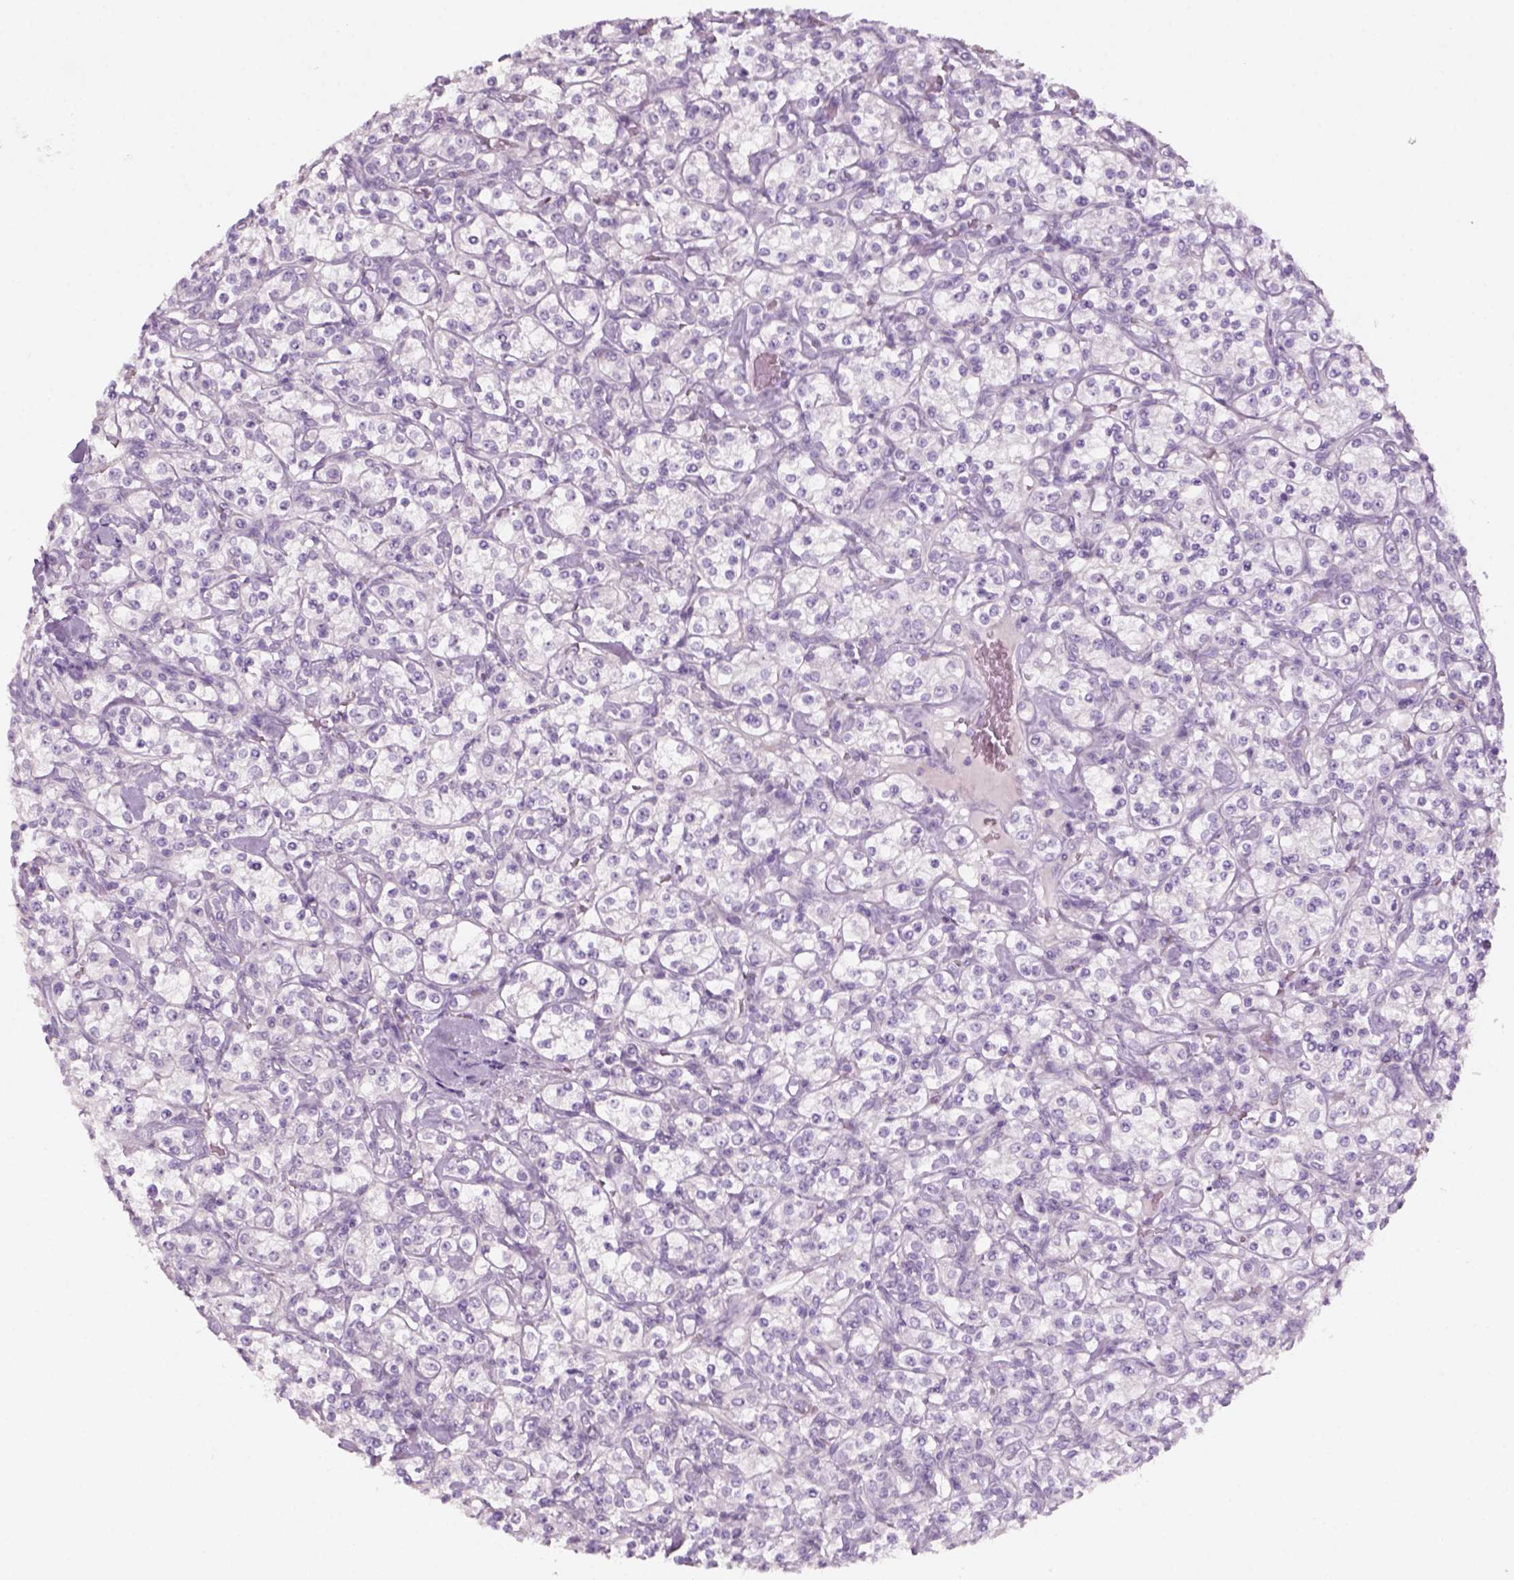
{"staining": {"intensity": "negative", "quantity": "none", "location": "none"}, "tissue": "renal cancer", "cell_type": "Tumor cells", "image_type": "cancer", "snomed": [{"axis": "morphology", "description": "Adenocarcinoma, NOS"}, {"axis": "topography", "description": "Kidney"}], "caption": "Immunohistochemistry of renal cancer (adenocarcinoma) exhibits no staining in tumor cells. (Brightfield microscopy of DAB (3,3'-diaminobenzidine) immunohistochemistry (IHC) at high magnification).", "gene": "KRT25", "patient": {"sex": "male", "age": 77}}